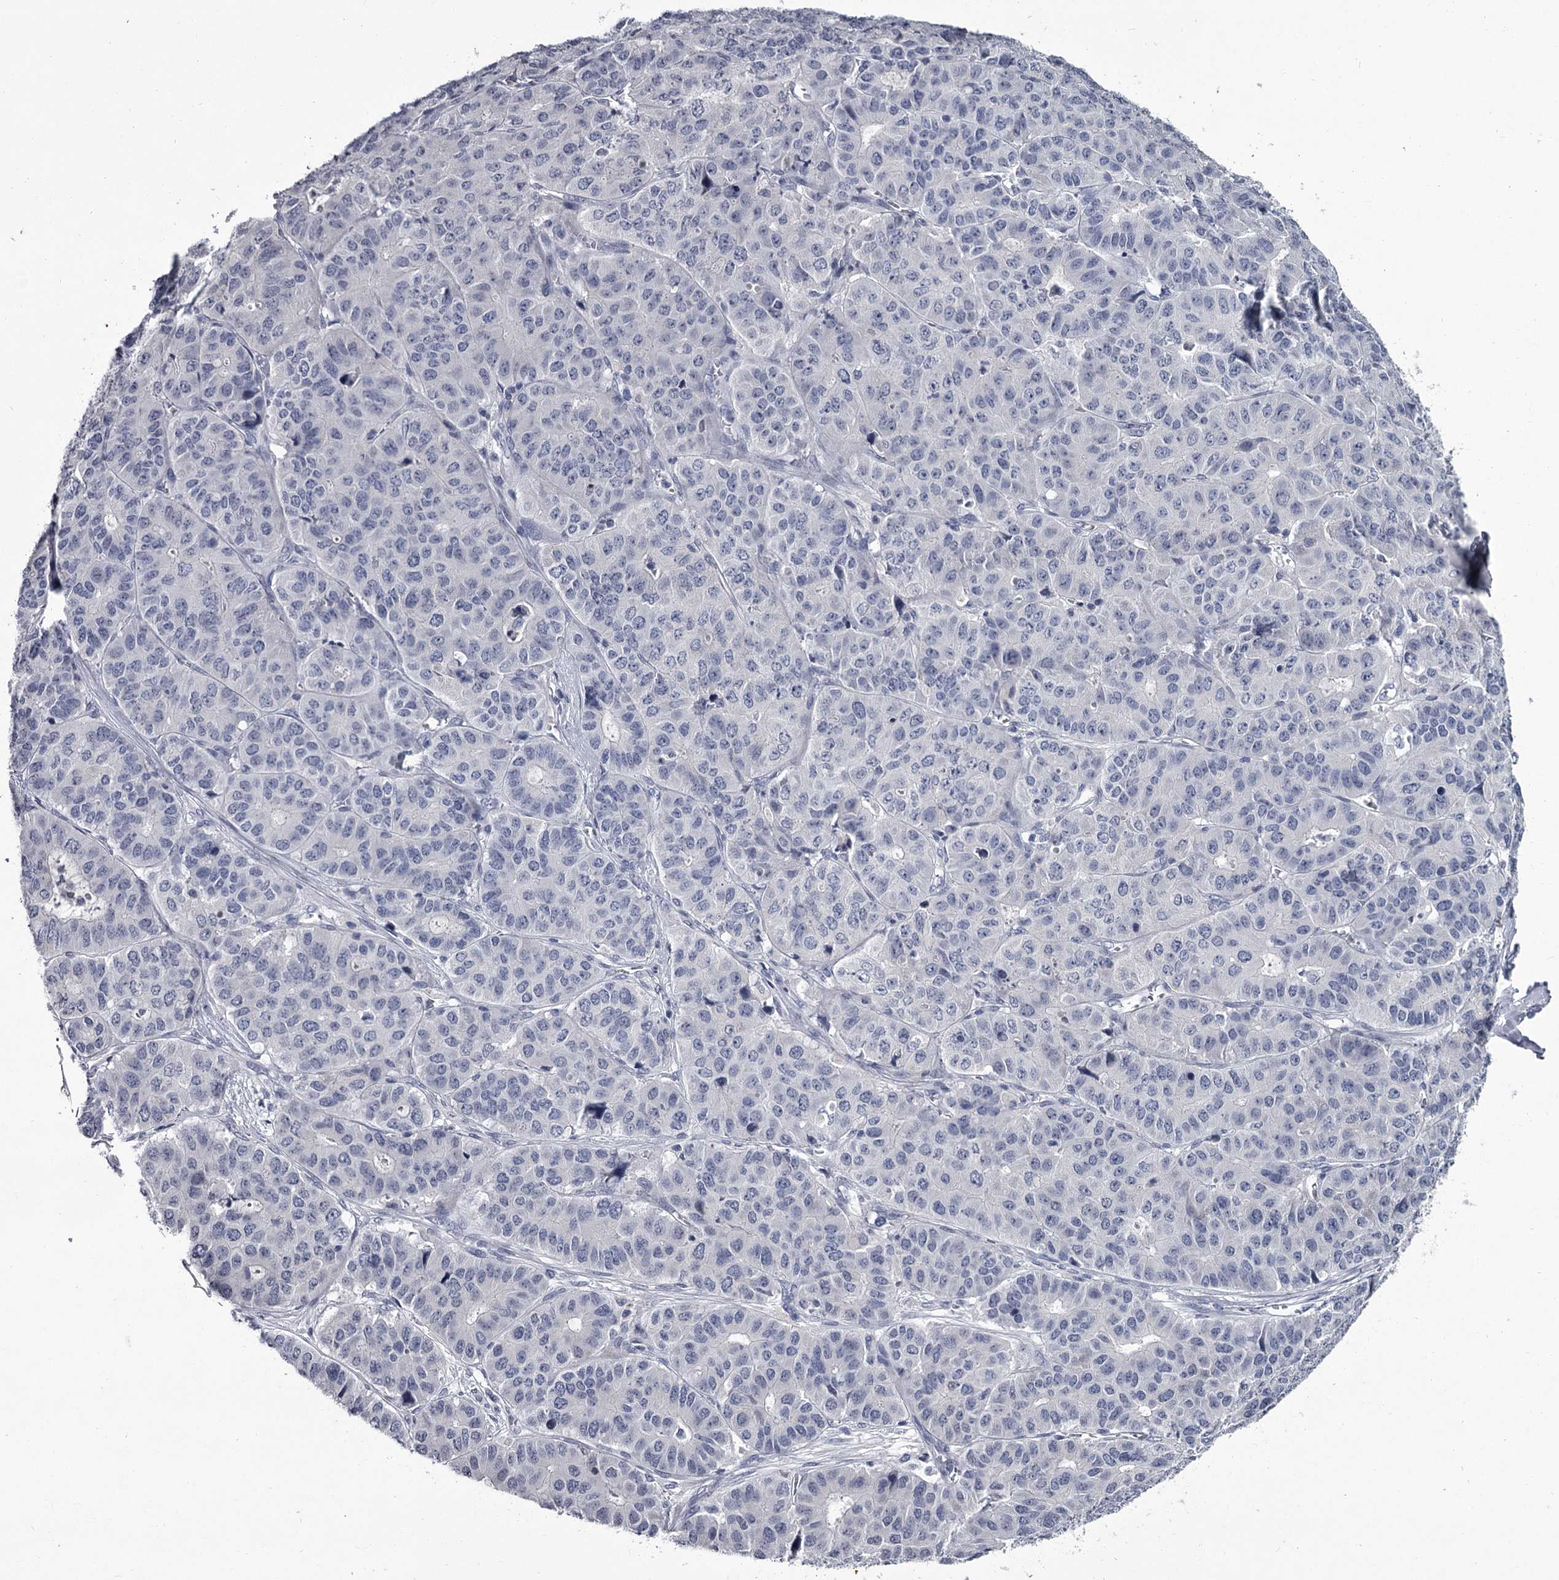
{"staining": {"intensity": "negative", "quantity": "none", "location": "none"}, "tissue": "pancreatic cancer", "cell_type": "Tumor cells", "image_type": "cancer", "snomed": [{"axis": "morphology", "description": "Adenocarcinoma, NOS"}, {"axis": "topography", "description": "Pancreas"}], "caption": "High magnification brightfield microscopy of pancreatic adenocarcinoma stained with DAB (3,3'-diaminobenzidine) (brown) and counterstained with hematoxylin (blue): tumor cells show no significant expression.", "gene": "DAO", "patient": {"sex": "male", "age": 50}}